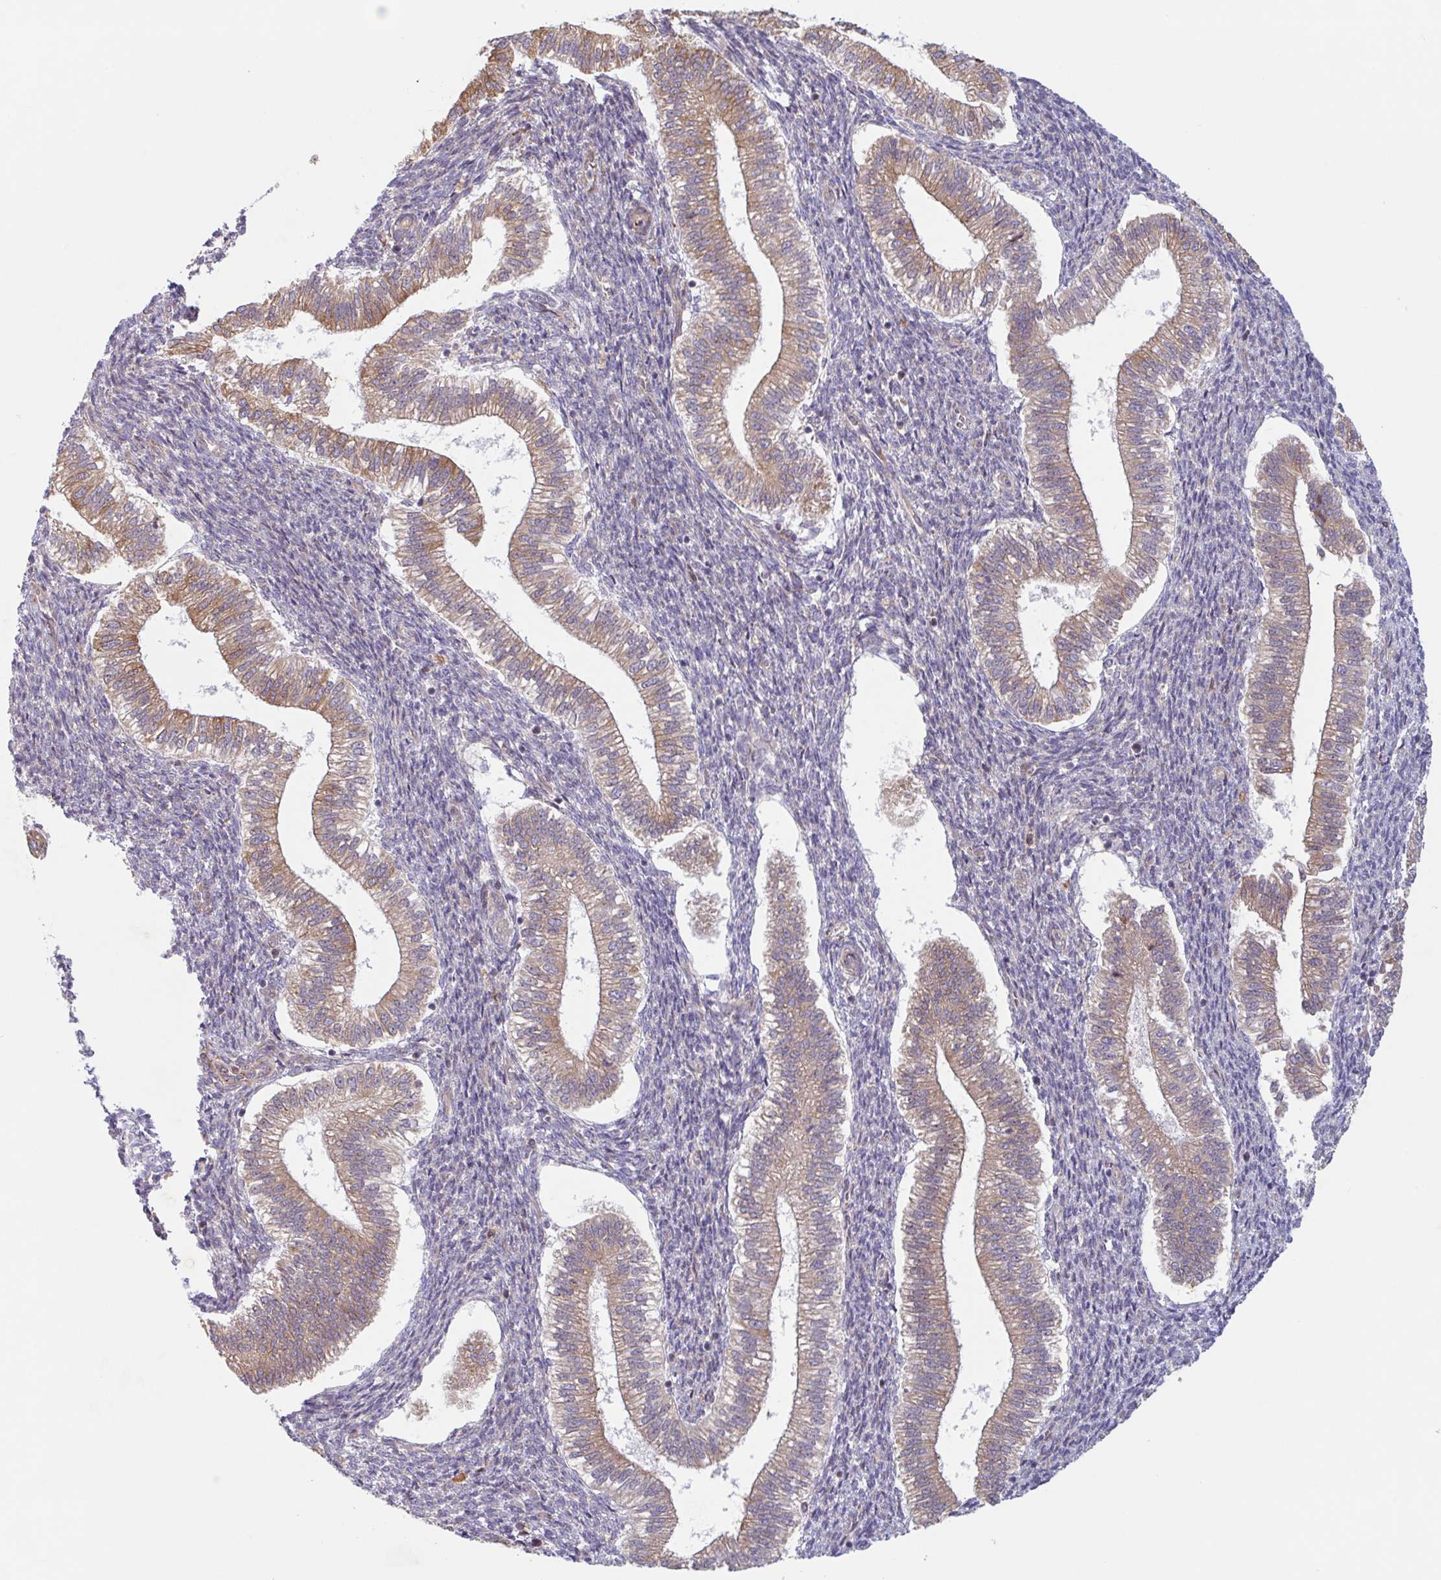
{"staining": {"intensity": "moderate", "quantity": "<25%", "location": "cytoplasmic/membranous"}, "tissue": "endometrium", "cell_type": "Cells in endometrial stroma", "image_type": "normal", "snomed": [{"axis": "morphology", "description": "Normal tissue, NOS"}, {"axis": "topography", "description": "Endometrium"}], "caption": "Immunohistochemical staining of normal human endometrium demonstrates <25% levels of moderate cytoplasmic/membranous protein staining in about <25% of cells in endometrial stroma.", "gene": "RIT1", "patient": {"sex": "female", "age": 25}}